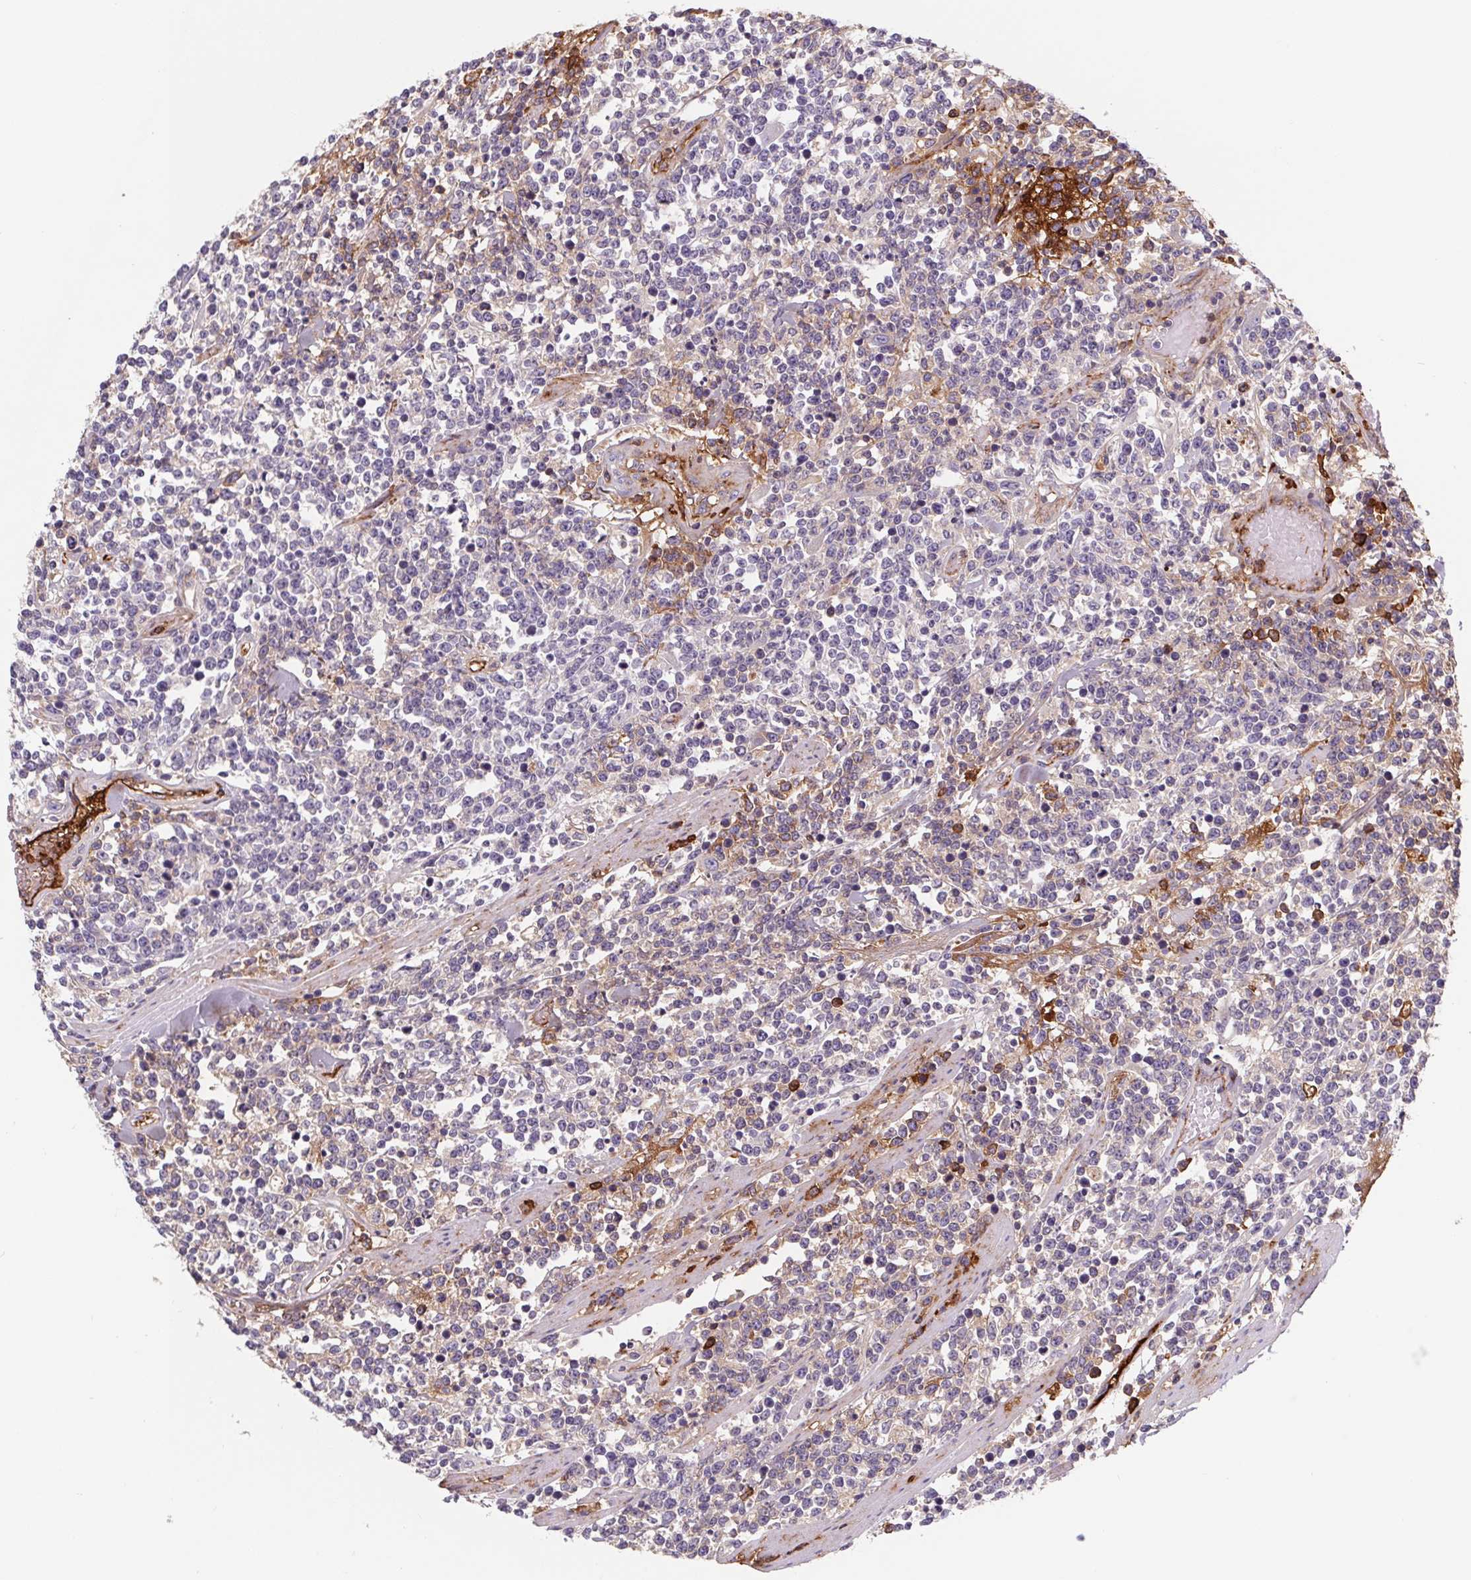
{"staining": {"intensity": "moderate", "quantity": "<25%", "location": "cytoplasmic/membranous"}, "tissue": "lymphoma", "cell_type": "Tumor cells", "image_type": "cancer", "snomed": [{"axis": "morphology", "description": "Malignant lymphoma, non-Hodgkin's type, High grade"}, {"axis": "topography", "description": "Colon"}], "caption": "The micrograph displays a brown stain indicating the presence of a protein in the cytoplasmic/membranous of tumor cells in malignant lymphoma, non-Hodgkin's type (high-grade). (DAB (3,3'-diaminobenzidine) = brown stain, brightfield microscopy at high magnification).", "gene": "LPA", "patient": {"sex": "male", "age": 82}}